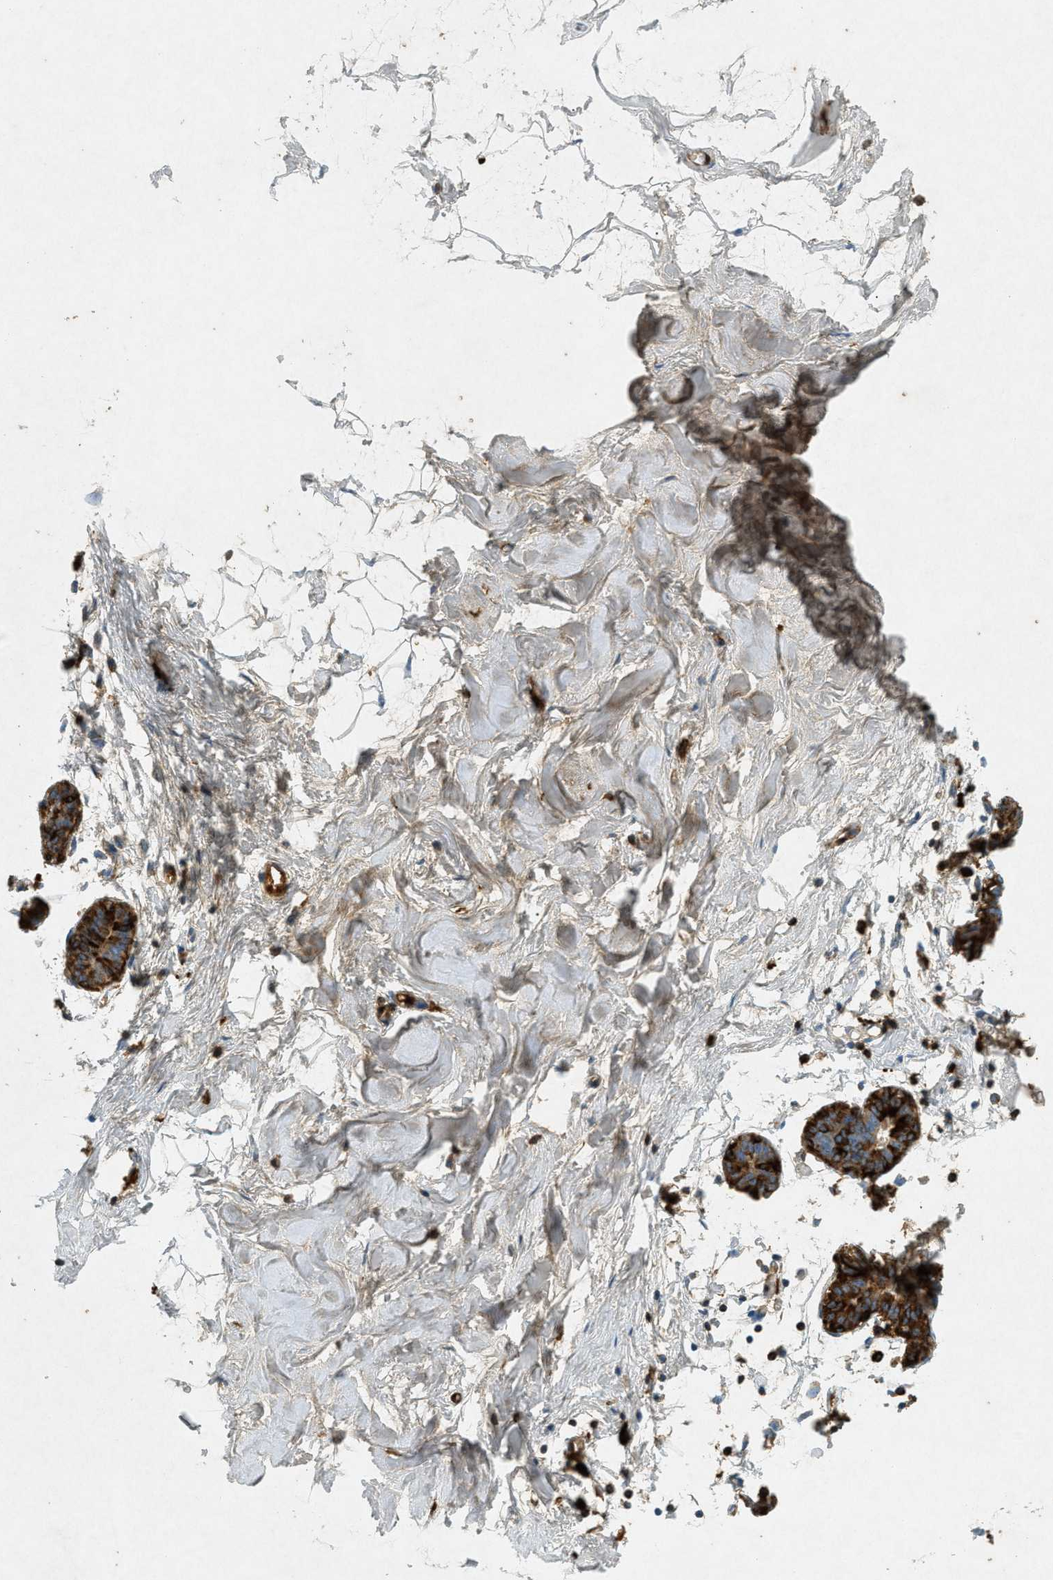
{"staining": {"intensity": "negative", "quantity": "none", "location": "none"}, "tissue": "breast", "cell_type": "Adipocytes", "image_type": "normal", "snomed": [{"axis": "morphology", "description": "Normal tissue, NOS"}, {"axis": "topography", "description": "Breast"}], "caption": "This histopathology image is of unremarkable breast stained with IHC to label a protein in brown with the nuclei are counter-stained blue. There is no expression in adipocytes. (Immunohistochemistry (ihc), brightfield microscopy, high magnification).", "gene": "F2", "patient": {"sex": "female", "age": 27}}